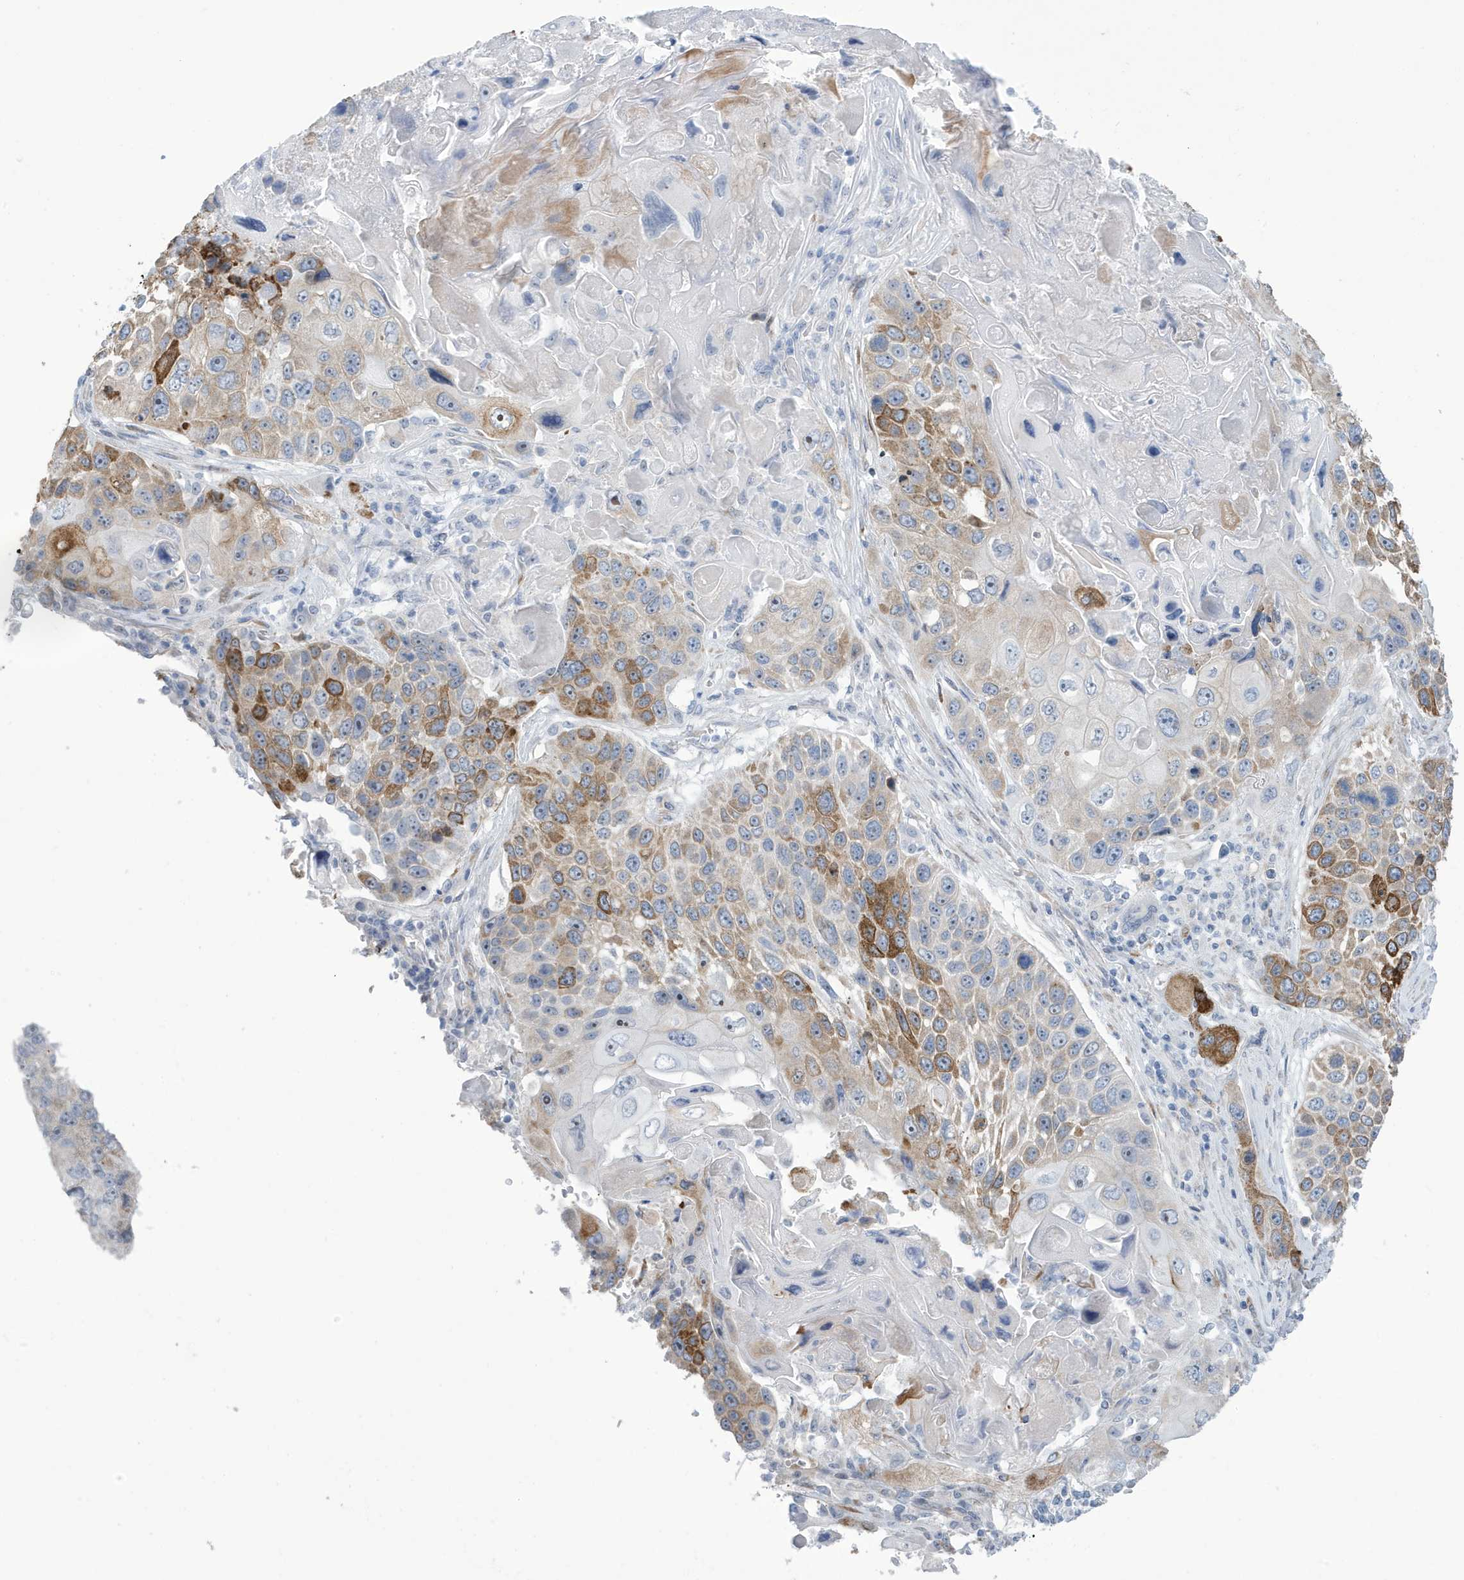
{"staining": {"intensity": "strong", "quantity": "25%-75%", "location": "cytoplasmic/membranous"}, "tissue": "lung cancer", "cell_type": "Tumor cells", "image_type": "cancer", "snomed": [{"axis": "morphology", "description": "Squamous cell carcinoma, NOS"}, {"axis": "topography", "description": "Lung"}], "caption": "Protein expression analysis of human squamous cell carcinoma (lung) reveals strong cytoplasmic/membranous expression in about 25%-75% of tumor cells.", "gene": "SEMA3F", "patient": {"sex": "male", "age": 61}}